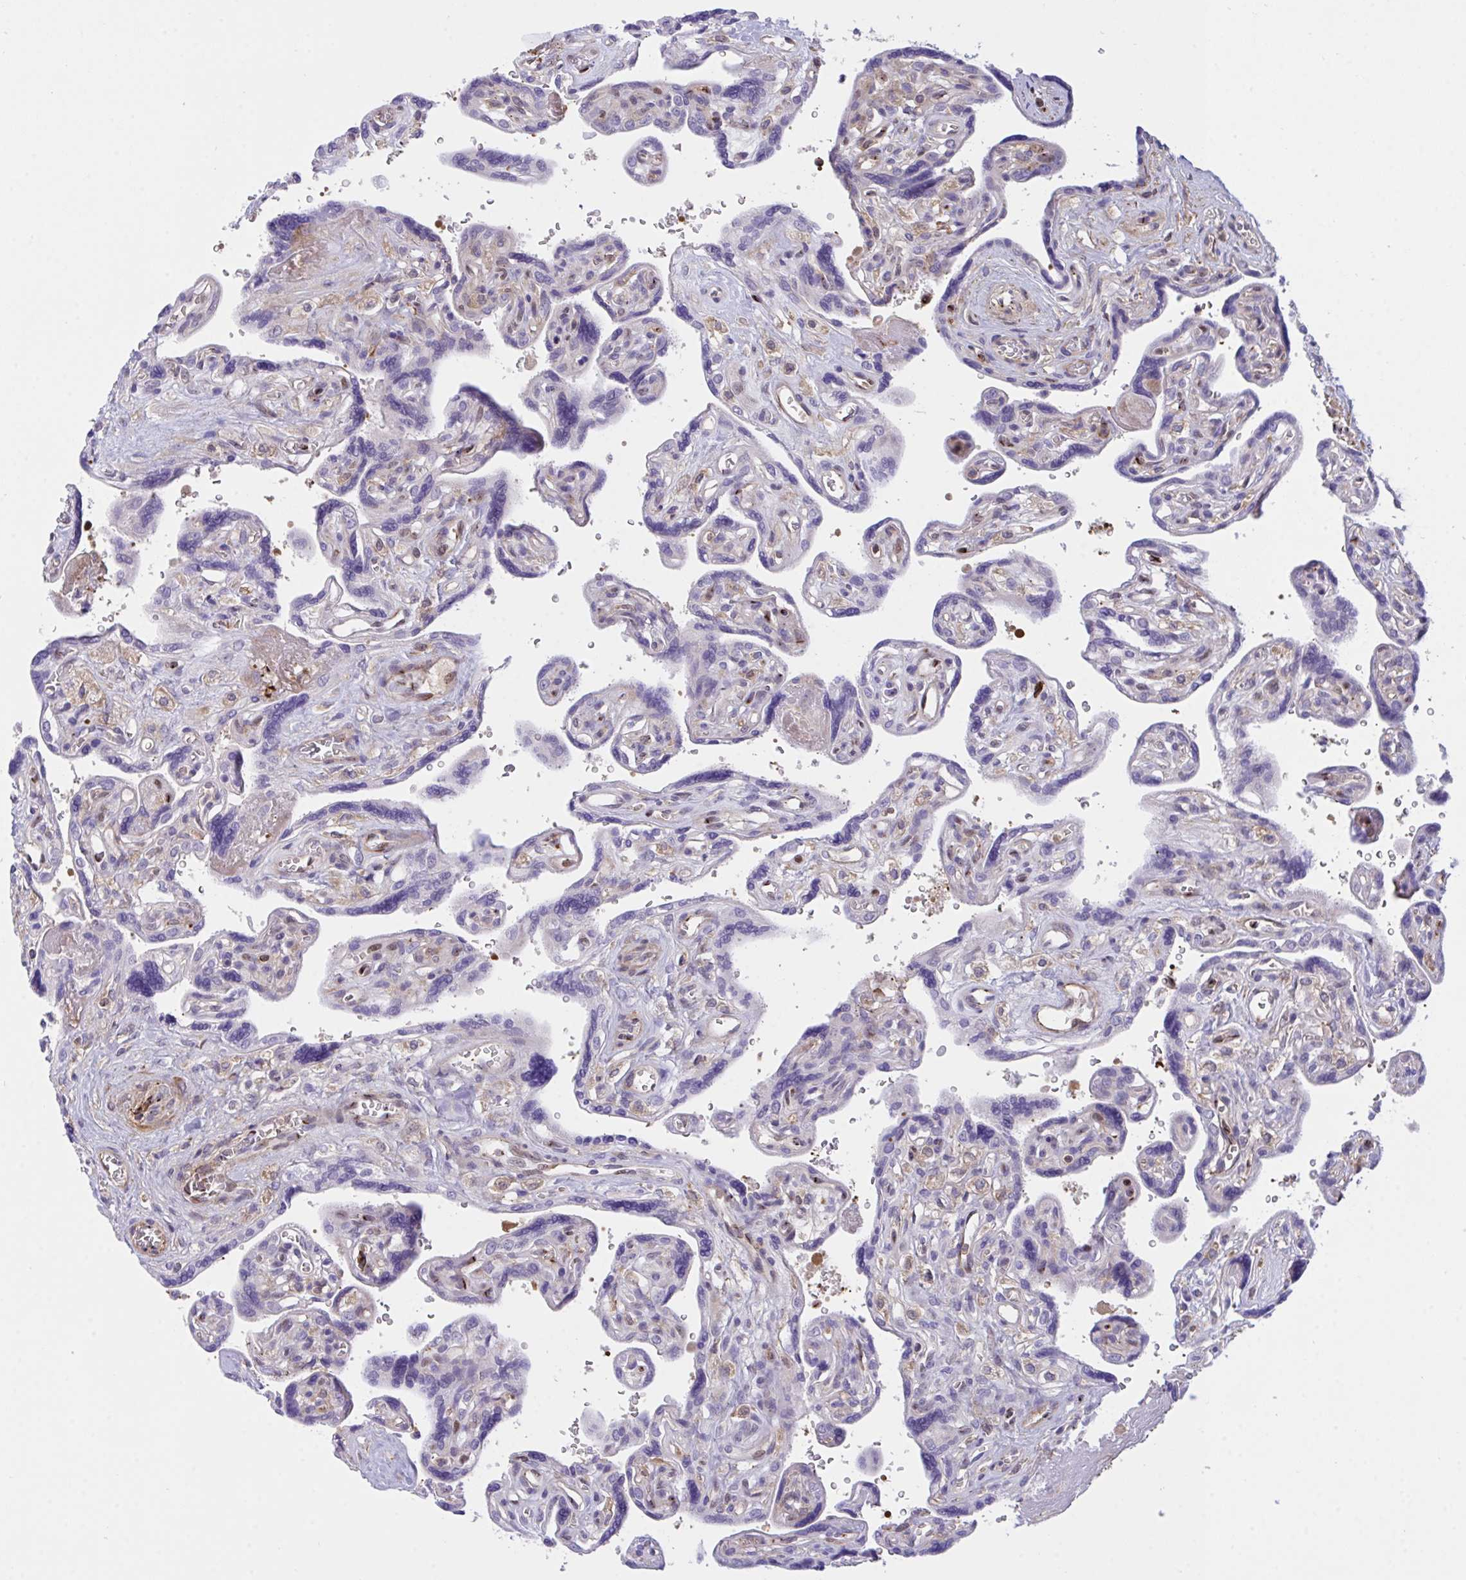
{"staining": {"intensity": "moderate", "quantity": "<25%", "location": "cytoplasmic/membranous"}, "tissue": "placenta", "cell_type": "Decidual cells", "image_type": "normal", "snomed": [{"axis": "morphology", "description": "Normal tissue, NOS"}, {"axis": "topography", "description": "Placenta"}], "caption": "About <25% of decidual cells in normal human placenta reveal moderate cytoplasmic/membranous protein expression as visualized by brown immunohistochemical staining.", "gene": "PPIH", "patient": {"sex": "female", "age": 39}}